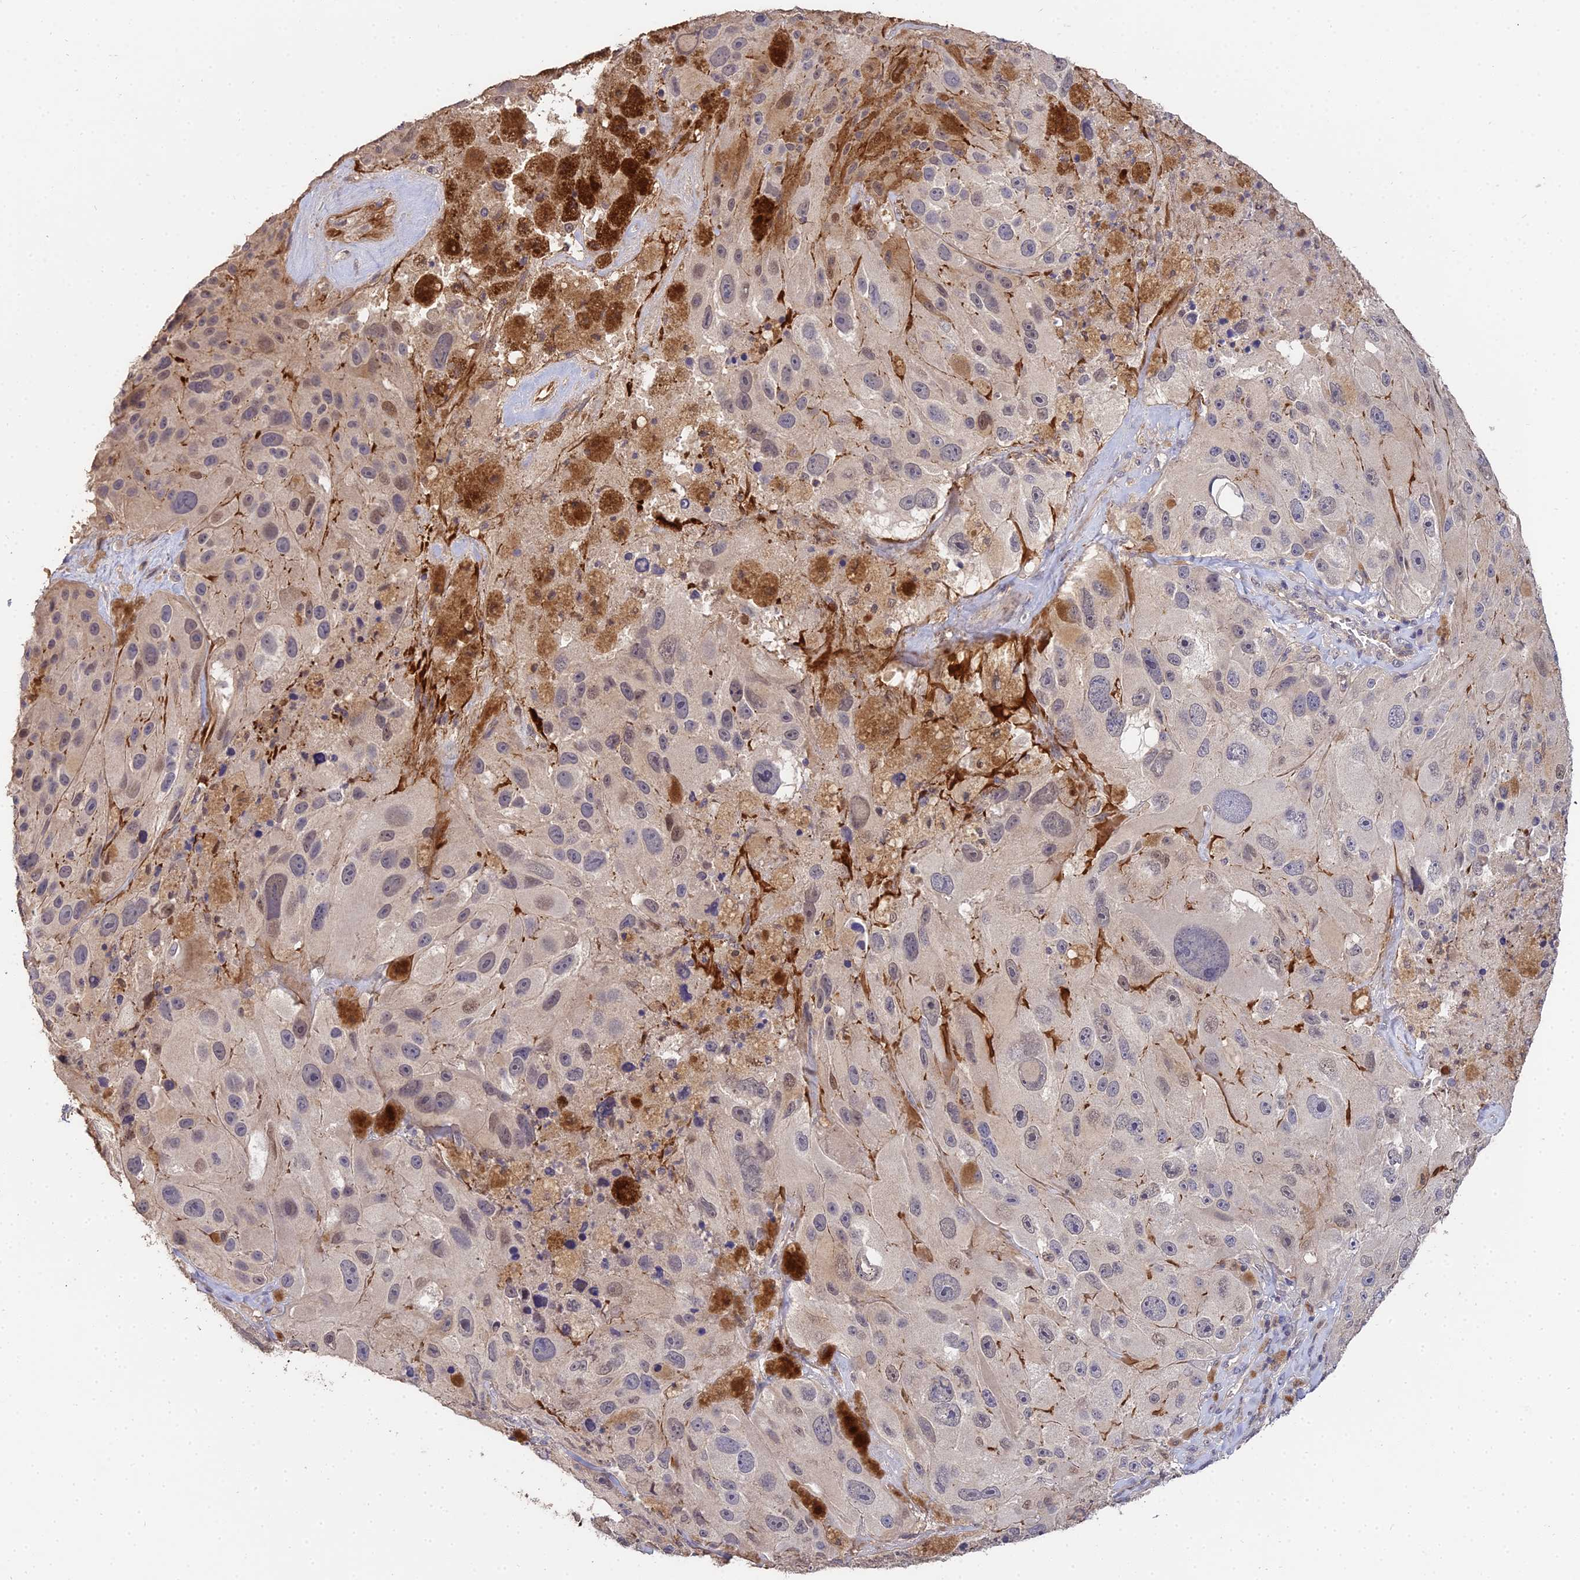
{"staining": {"intensity": "weak", "quantity": "<25%", "location": "cytoplasmic/membranous"}, "tissue": "melanoma", "cell_type": "Tumor cells", "image_type": "cancer", "snomed": [{"axis": "morphology", "description": "Malignant melanoma, Metastatic site"}, {"axis": "topography", "description": "Lymph node"}], "caption": "Melanoma was stained to show a protein in brown. There is no significant expression in tumor cells. (DAB IHC with hematoxylin counter stain).", "gene": "LSM5", "patient": {"sex": "male", "age": 62}}